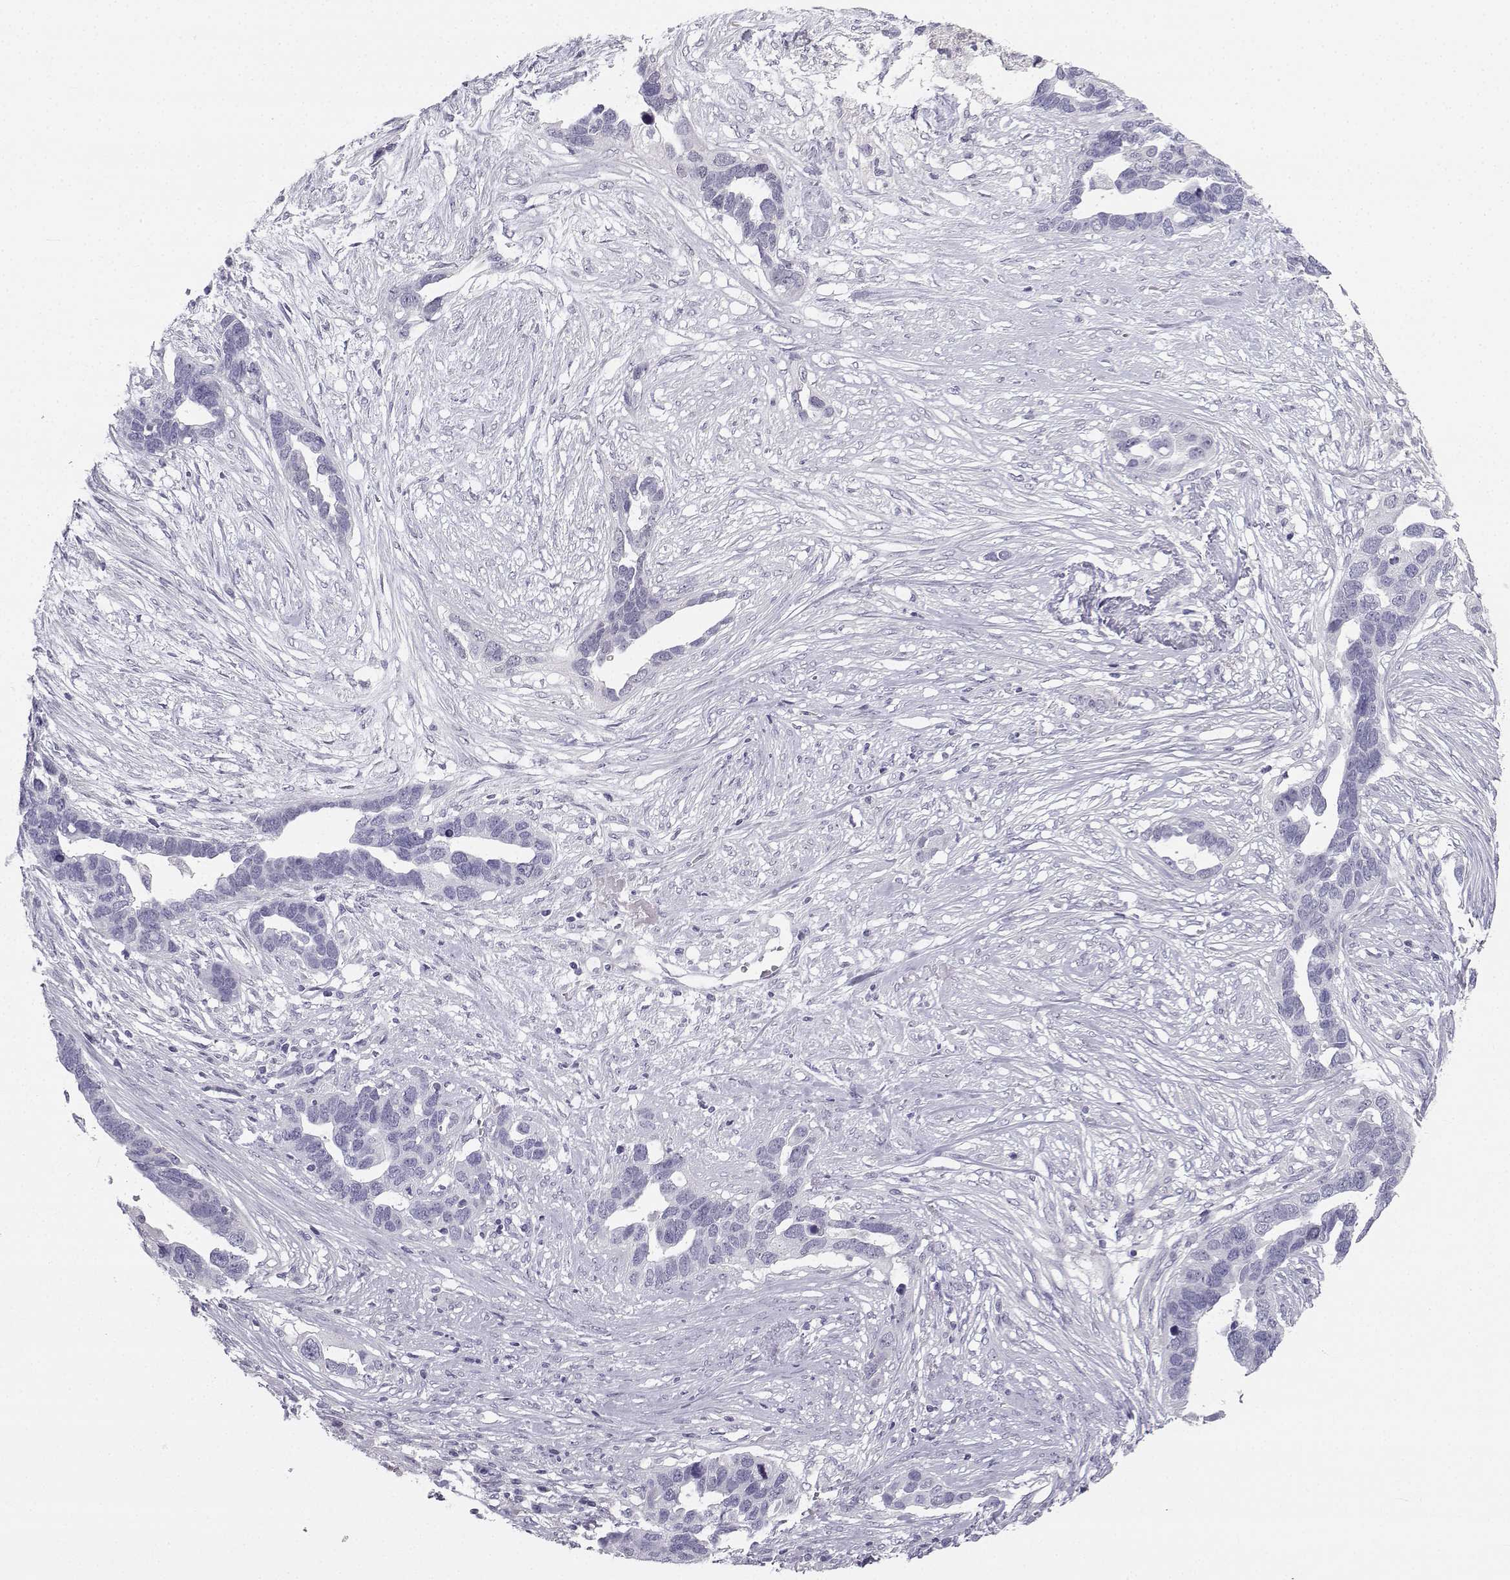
{"staining": {"intensity": "negative", "quantity": "none", "location": "none"}, "tissue": "ovarian cancer", "cell_type": "Tumor cells", "image_type": "cancer", "snomed": [{"axis": "morphology", "description": "Cystadenocarcinoma, serous, NOS"}, {"axis": "topography", "description": "Ovary"}], "caption": "IHC histopathology image of neoplastic tissue: ovarian cancer (serous cystadenocarcinoma) stained with DAB exhibits no significant protein expression in tumor cells.", "gene": "SYCE1", "patient": {"sex": "female", "age": 54}}